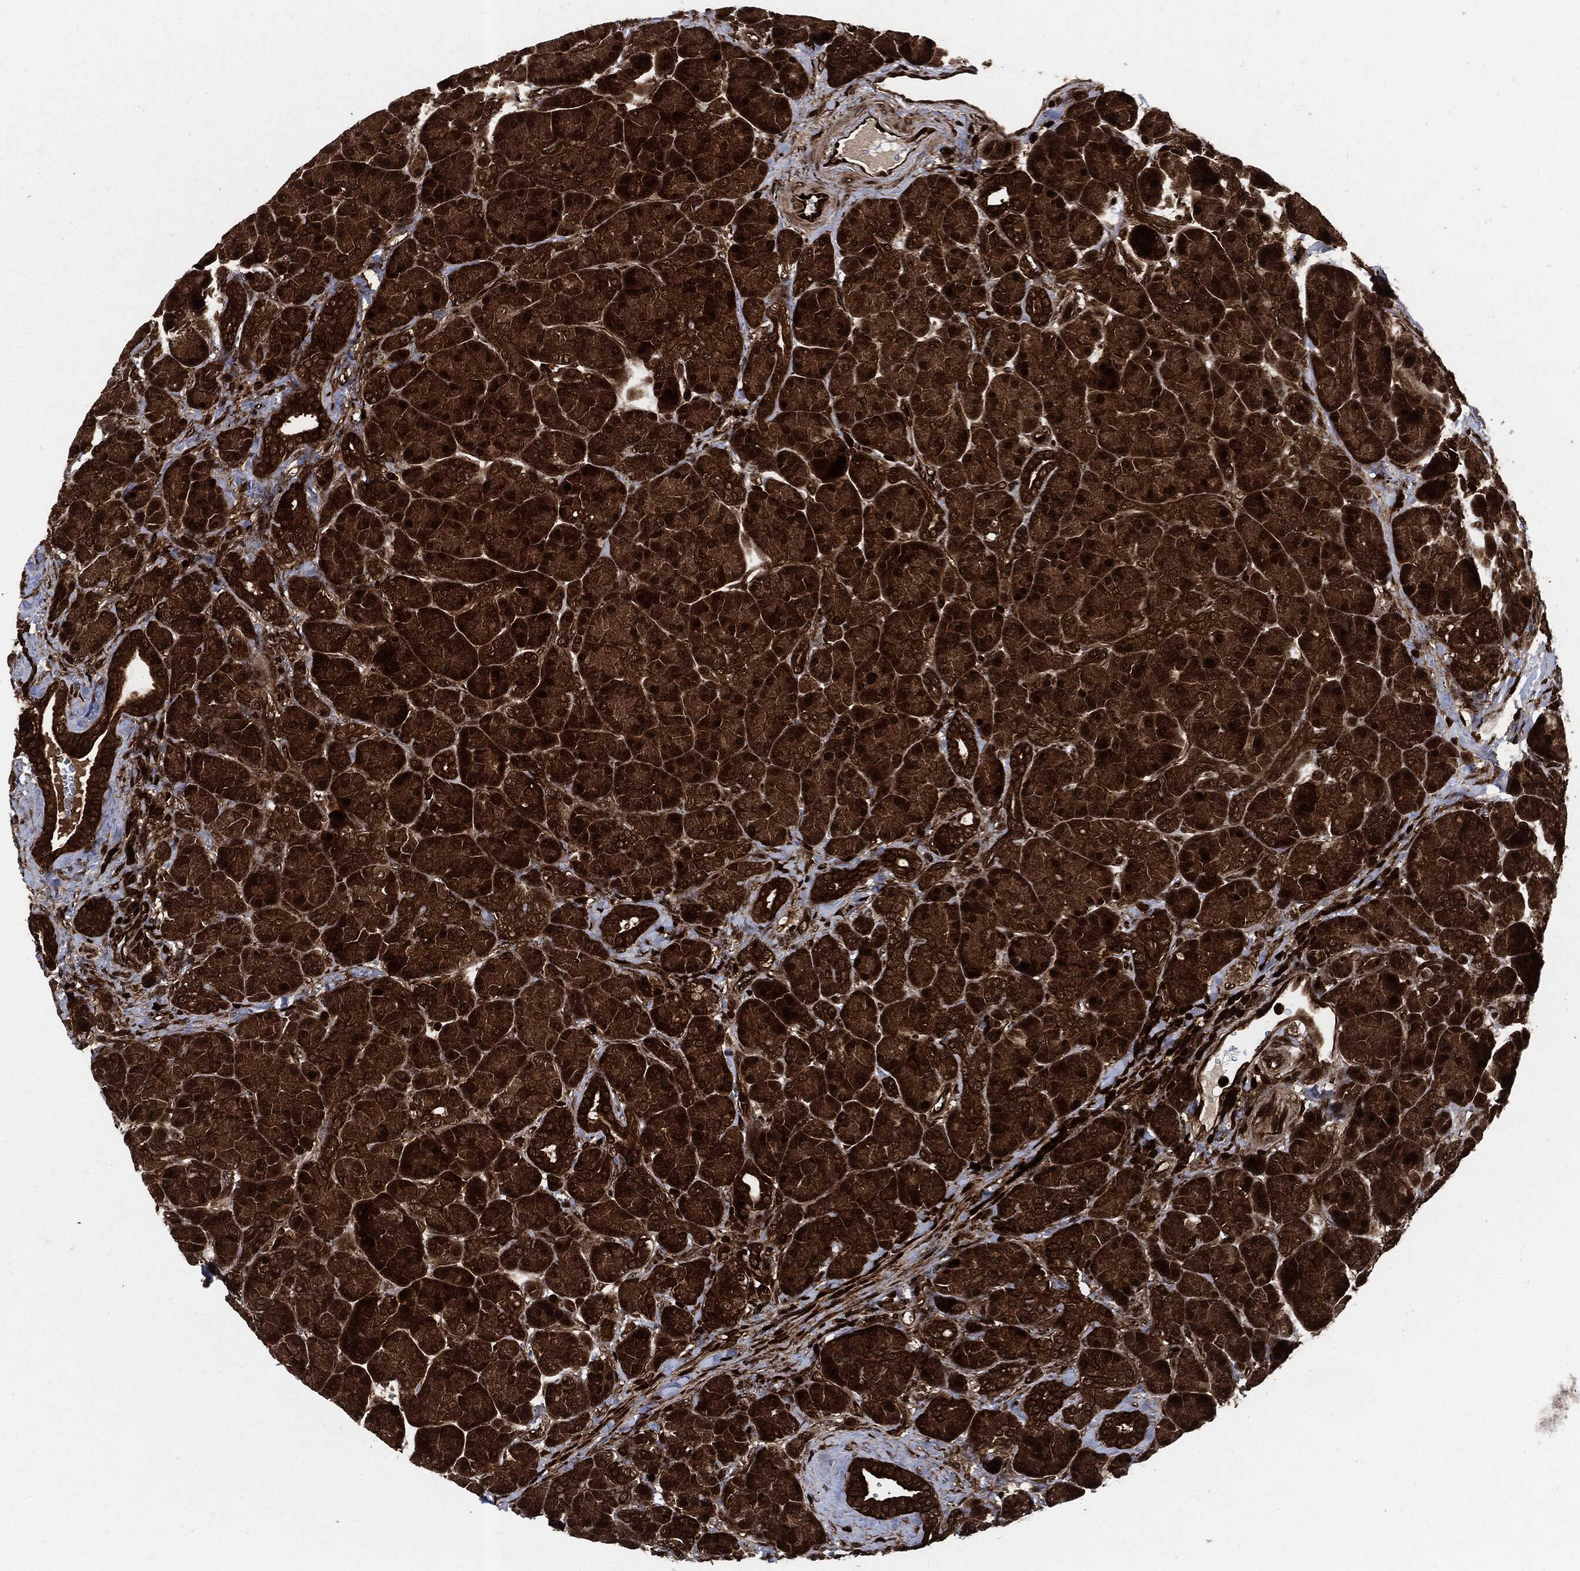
{"staining": {"intensity": "strong", "quantity": ">75%", "location": "cytoplasmic/membranous,nuclear"}, "tissue": "pancreas", "cell_type": "Exocrine glandular cells", "image_type": "normal", "snomed": [{"axis": "morphology", "description": "Normal tissue, NOS"}, {"axis": "topography", "description": "Pancreas"}], "caption": "DAB immunohistochemical staining of normal human pancreas reveals strong cytoplasmic/membranous,nuclear protein positivity in approximately >75% of exocrine glandular cells. The staining was performed using DAB, with brown indicating positive protein expression. Nuclei are stained blue with hematoxylin.", "gene": "YWHAB", "patient": {"sex": "female", "age": 63}}